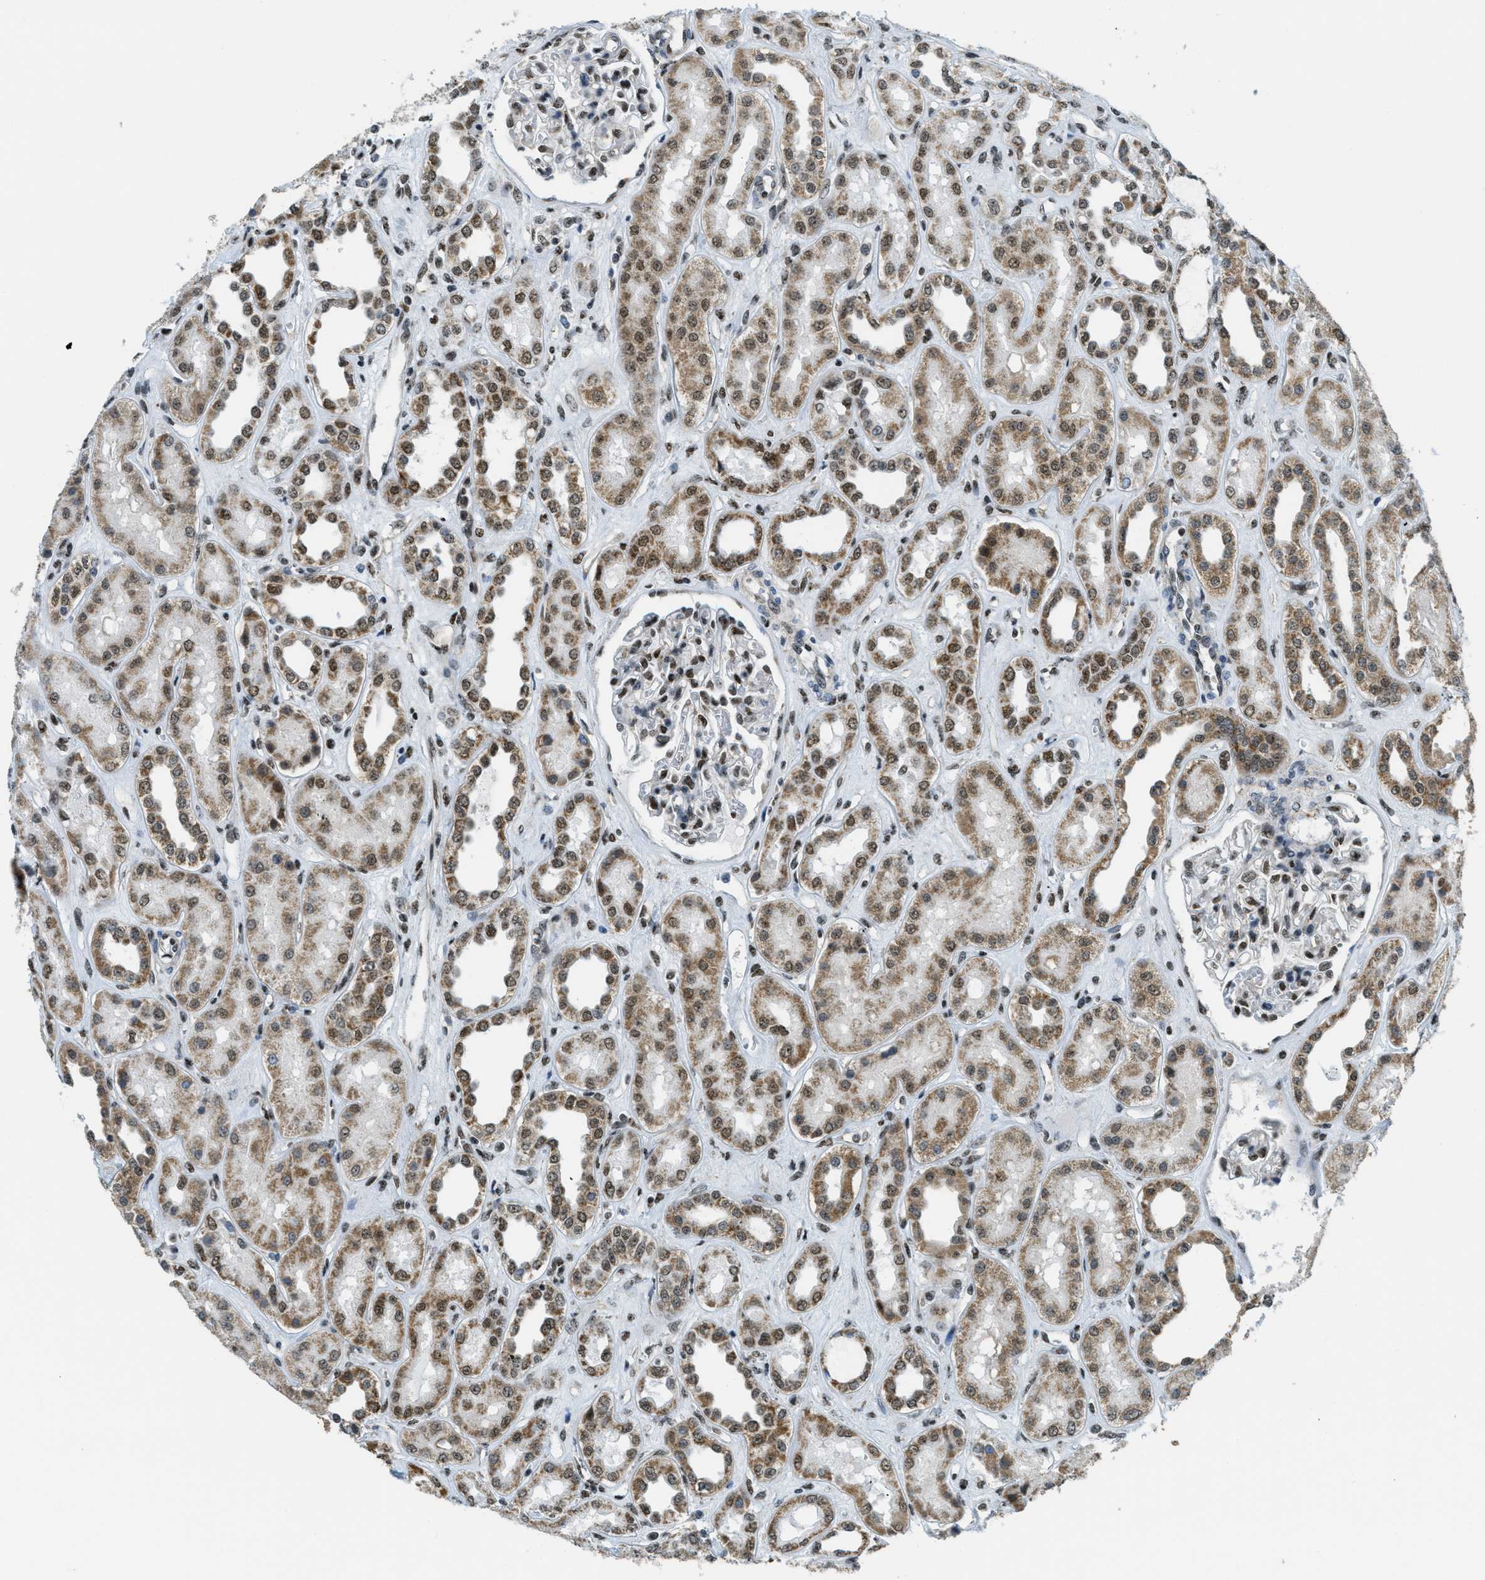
{"staining": {"intensity": "strong", "quantity": ">75%", "location": "nuclear"}, "tissue": "kidney", "cell_type": "Cells in glomeruli", "image_type": "normal", "snomed": [{"axis": "morphology", "description": "Normal tissue, NOS"}, {"axis": "topography", "description": "Kidney"}], "caption": "A high amount of strong nuclear expression is present in approximately >75% of cells in glomeruli in benign kidney.", "gene": "SP100", "patient": {"sex": "male", "age": 59}}